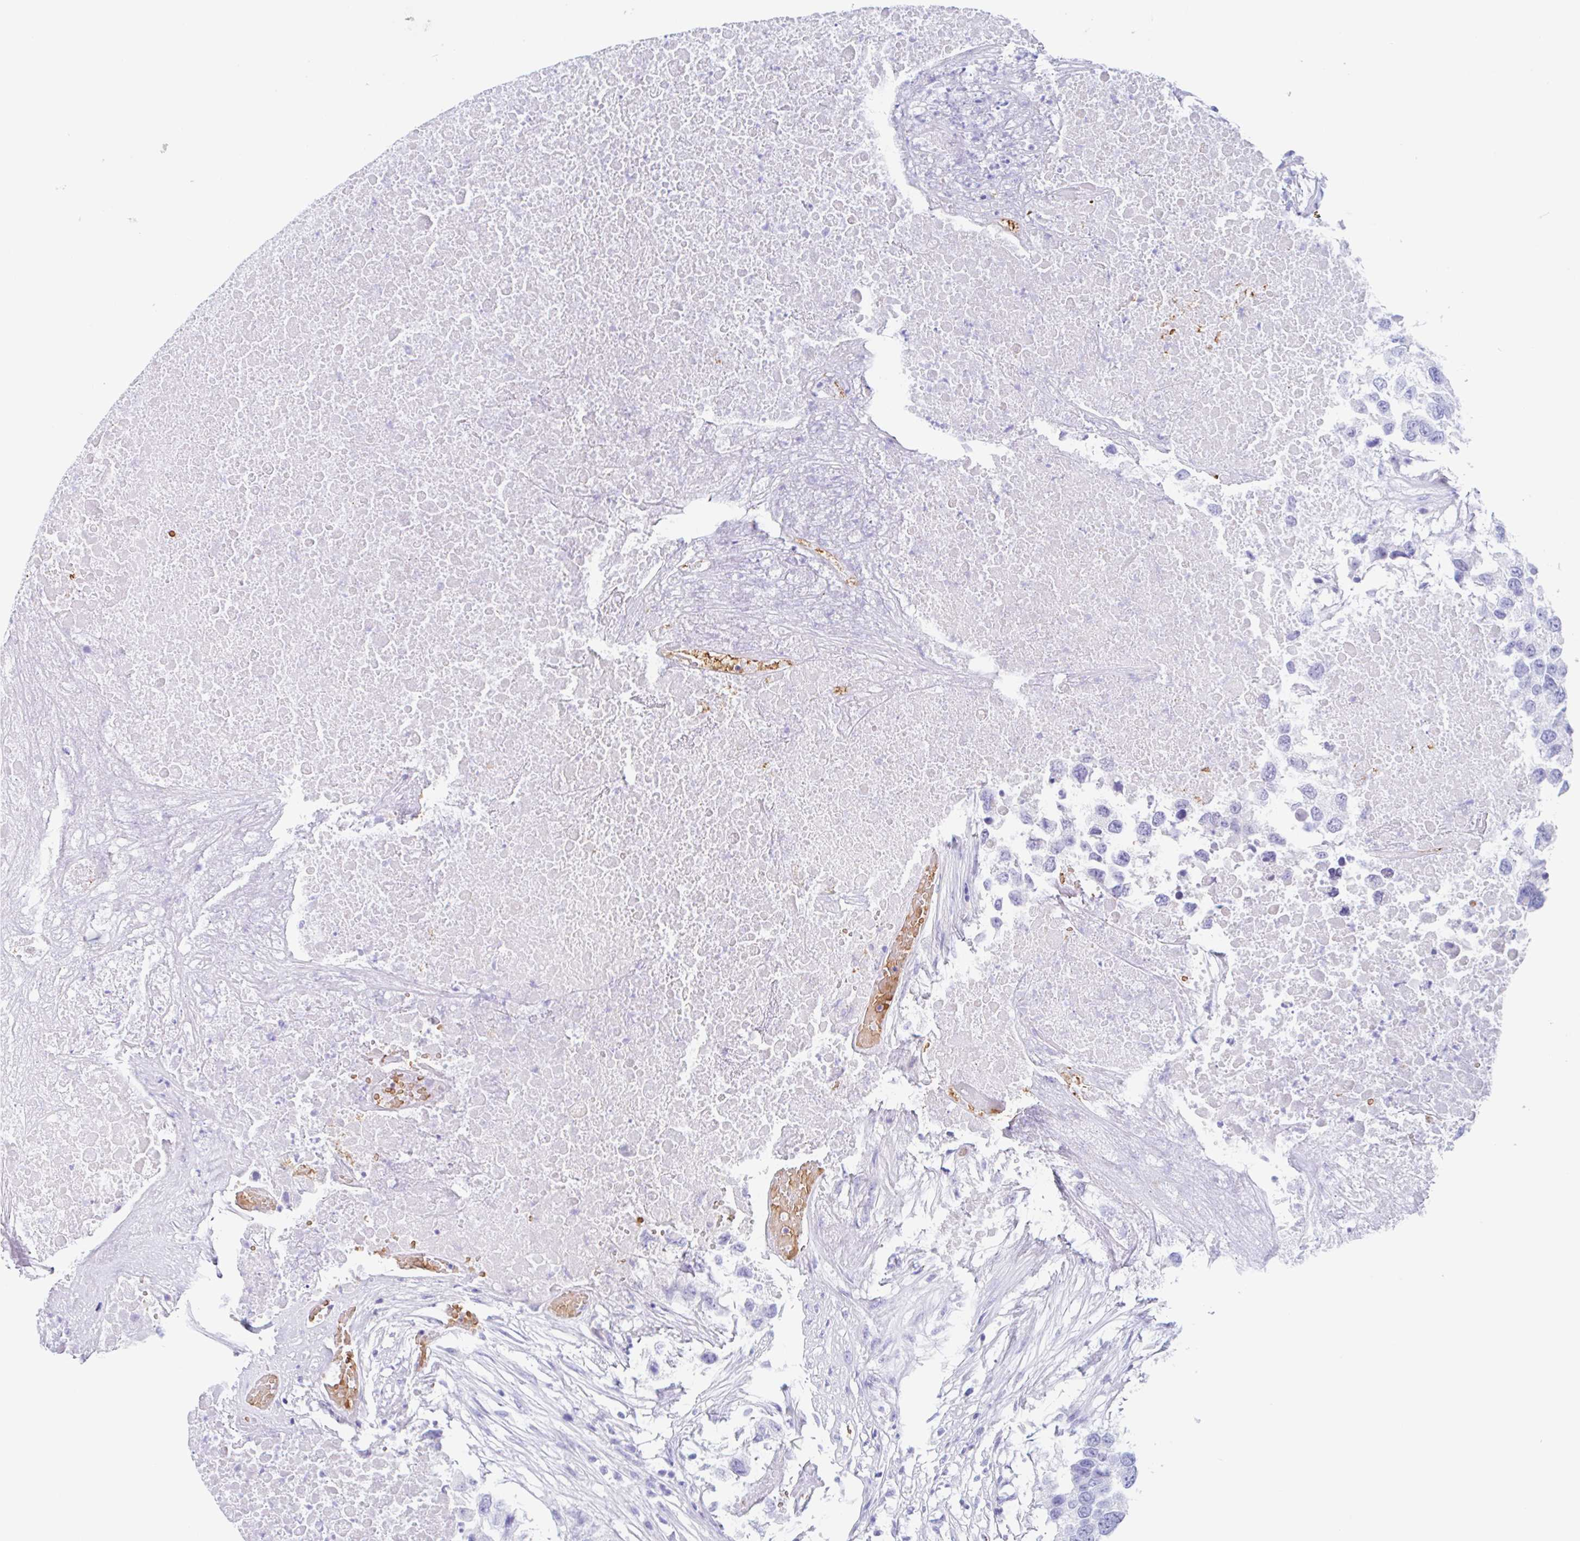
{"staining": {"intensity": "negative", "quantity": "none", "location": "none"}, "tissue": "testis cancer", "cell_type": "Tumor cells", "image_type": "cancer", "snomed": [{"axis": "morphology", "description": "Carcinoma, Embryonal, NOS"}, {"axis": "topography", "description": "Testis"}], "caption": "High magnification brightfield microscopy of testis embryonal carcinoma stained with DAB (3,3'-diaminobenzidine) (brown) and counterstained with hematoxylin (blue): tumor cells show no significant expression.", "gene": "ANKRD9", "patient": {"sex": "male", "age": 83}}